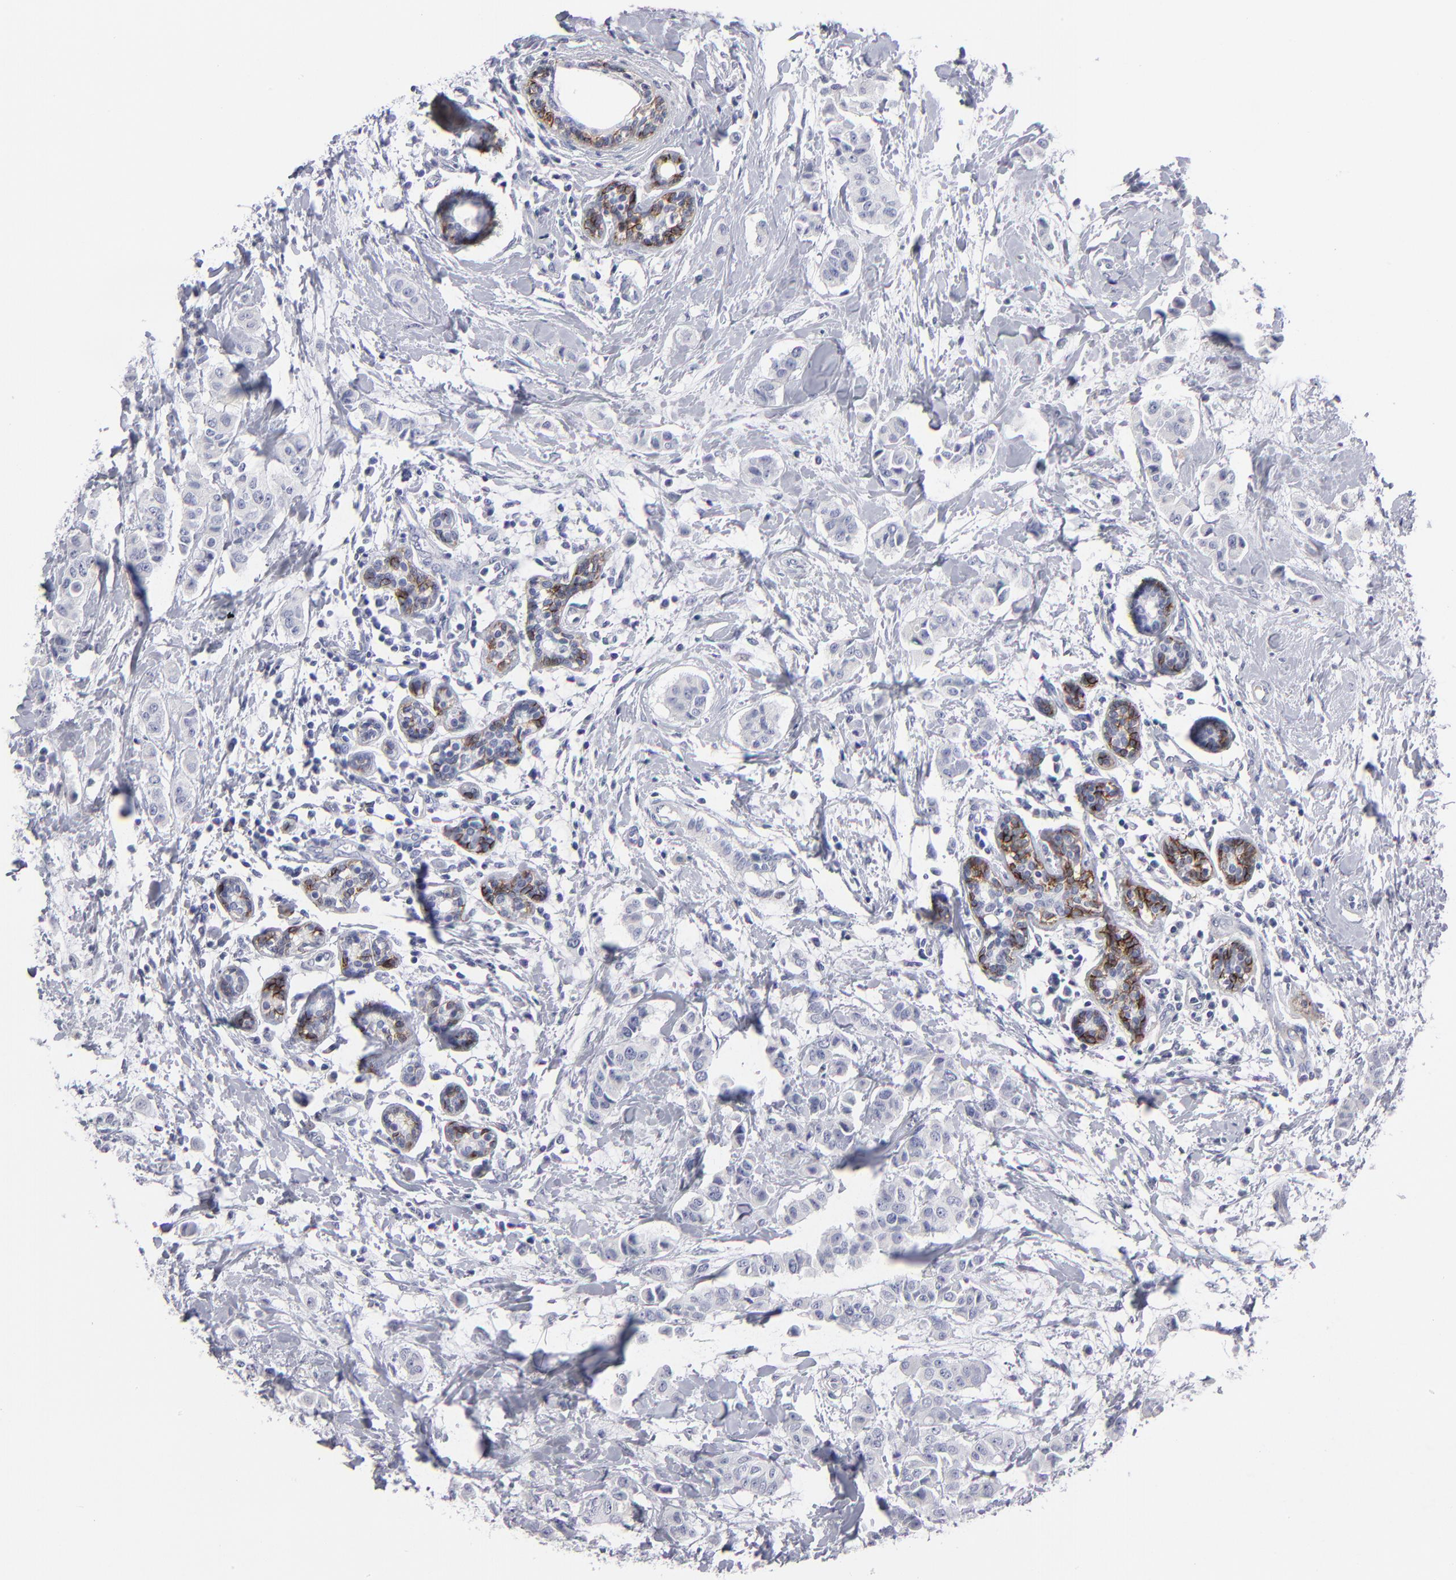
{"staining": {"intensity": "negative", "quantity": "none", "location": "none"}, "tissue": "breast cancer", "cell_type": "Tumor cells", "image_type": "cancer", "snomed": [{"axis": "morphology", "description": "Duct carcinoma"}, {"axis": "topography", "description": "Breast"}], "caption": "Tumor cells are negative for protein expression in human breast intraductal carcinoma. (Stains: DAB (3,3'-diaminobenzidine) immunohistochemistry (IHC) with hematoxylin counter stain, Microscopy: brightfield microscopy at high magnification).", "gene": "CADM3", "patient": {"sex": "female", "age": 40}}